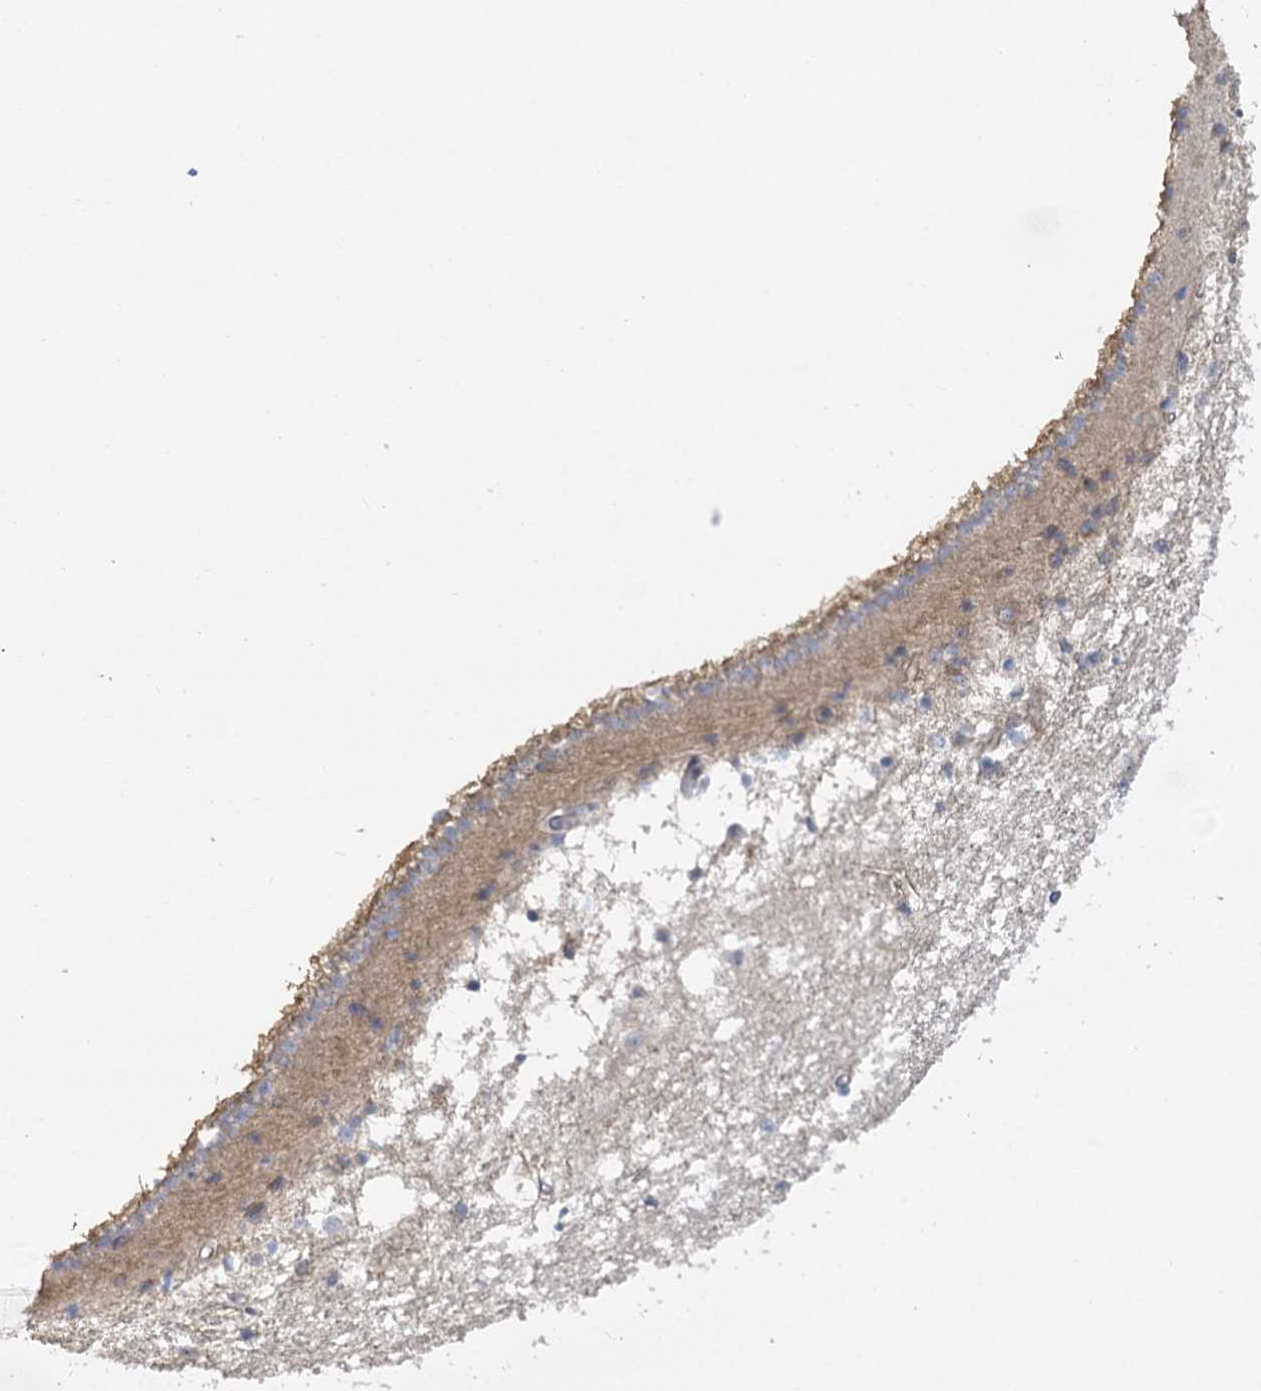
{"staining": {"intensity": "negative", "quantity": "none", "location": "none"}, "tissue": "caudate", "cell_type": "Glial cells", "image_type": "normal", "snomed": [{"axis": "morphology", "description": "Normal tissue, NOS"}, {"axis": "topography", "description": "Lateral ventricle wall"}], "caption": "High power microscopy micrograph of an immunohistochemistry photomicrograph of normal caudate, revealing no significant expression in glial cells.", "gene": "EPB41L5", "patient": {"sex": "male", "age": 45}}